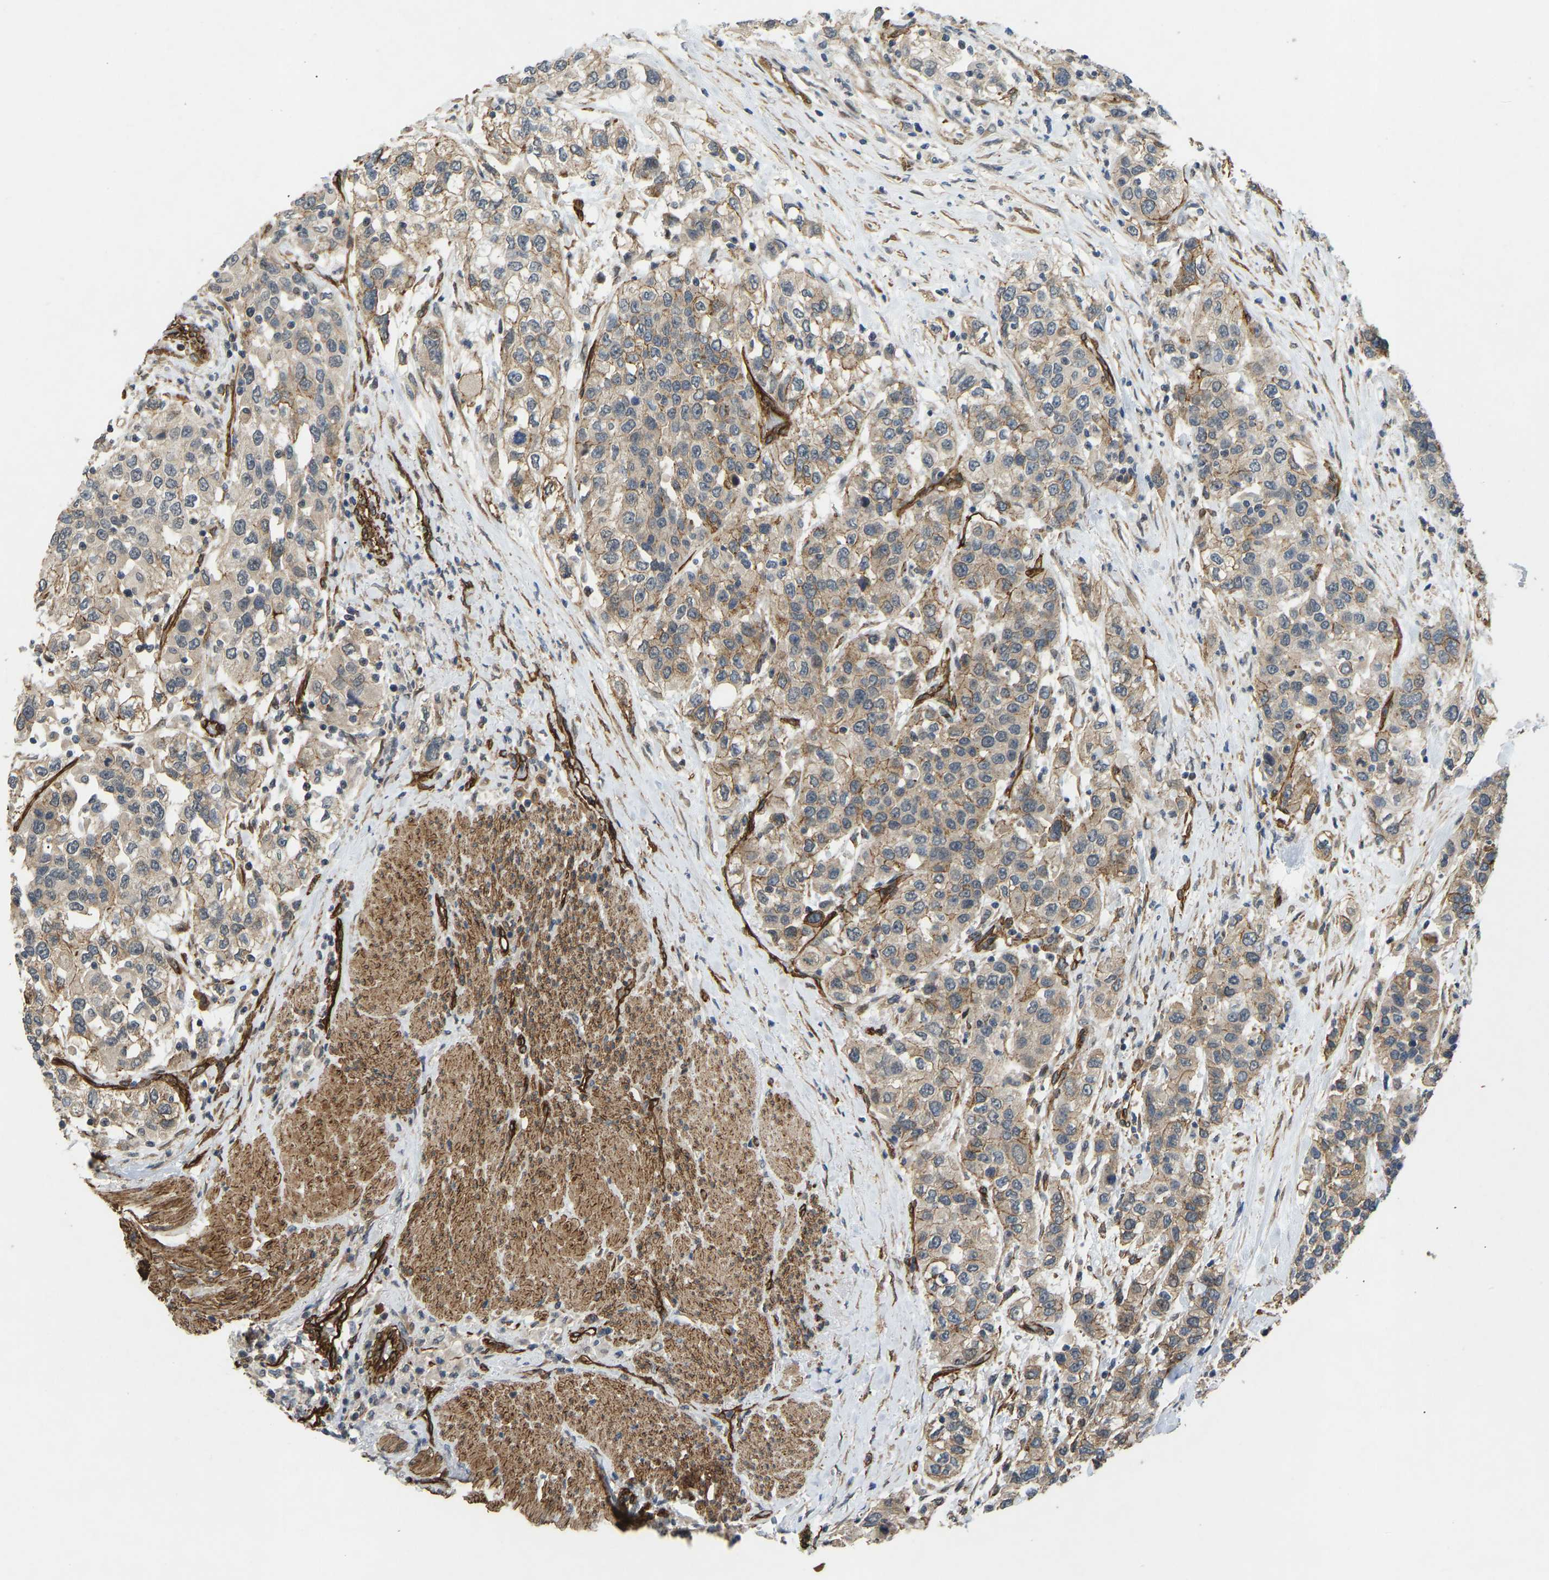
{"staining": {"intensity": "moderate", "quantity": "25%-75%", "location": "cytoplasmic/membranous"}, "tissue": "urothelial cancer", "cell_type": "Tumor cells", "image_type": "cancer", "snomed": [{"axis": "morphology", "description": "Urothelial carcinoma, High grade"}, {"axis": "topography", "description": "Urinary bladder"}], "caption": "This image reveals immunohistochemistry (IHC) staining of human urothelial cancer, with medium moderate cytoplasmic/membranous positivity in about 25%-75% of tumor cells.", "gene": "NMB", "patient": {"sex": "female", "age": 80}}